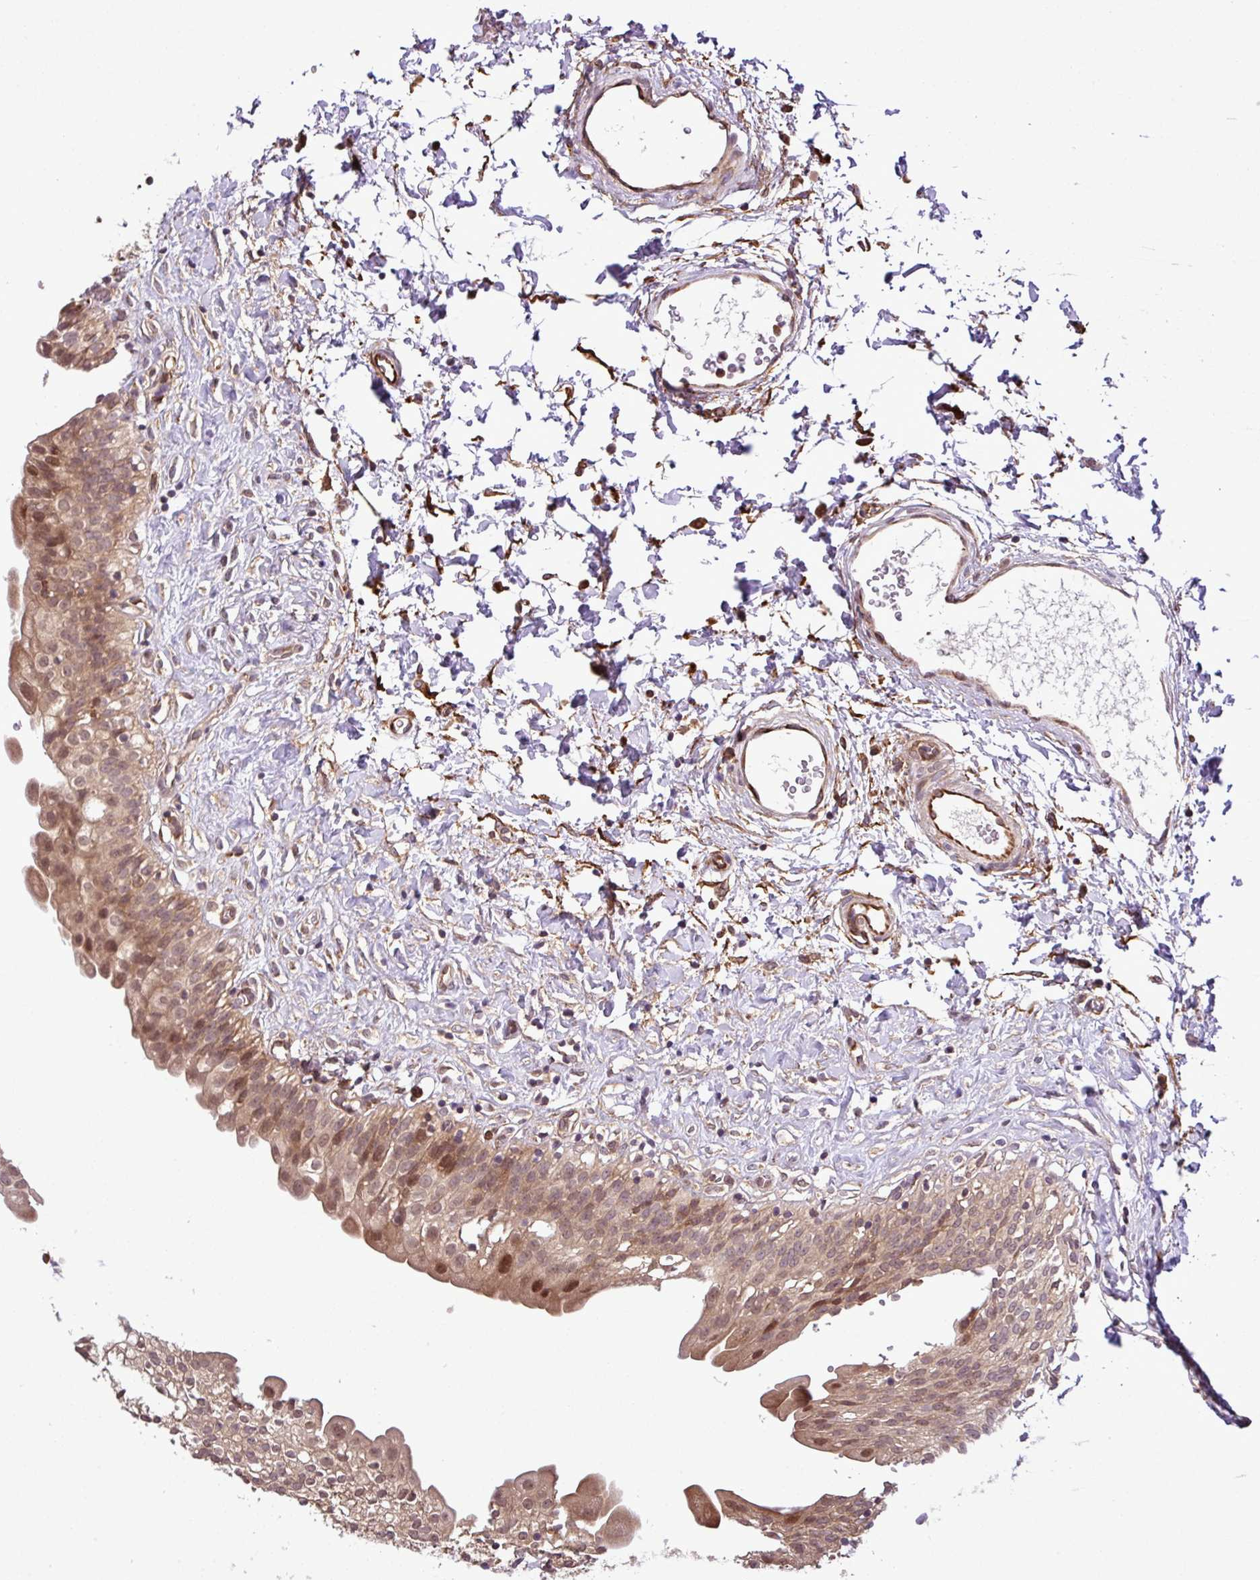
{"staining": {"intensity": "moderate", "quantity": ">75%", "location": "cytoplasmic/membranous,nuclear"}, "tissue": "urinary bladder", "cell_type": "Urothelial cells", "image_type": "normal", "snomed": [{"axis": "morphology", "description": "Normal tissue, NOS"}, {"axis": "topography", "description": "Urinary bladder"}], "caption": "Protein analysis of normal urinary bladder reveals moderate cytoplasmic/membranous,nuclear positivity in about >75% of urothelial cells.", "gene": "DLGAP4", "patient": {"sex": "male", "age": 51}}